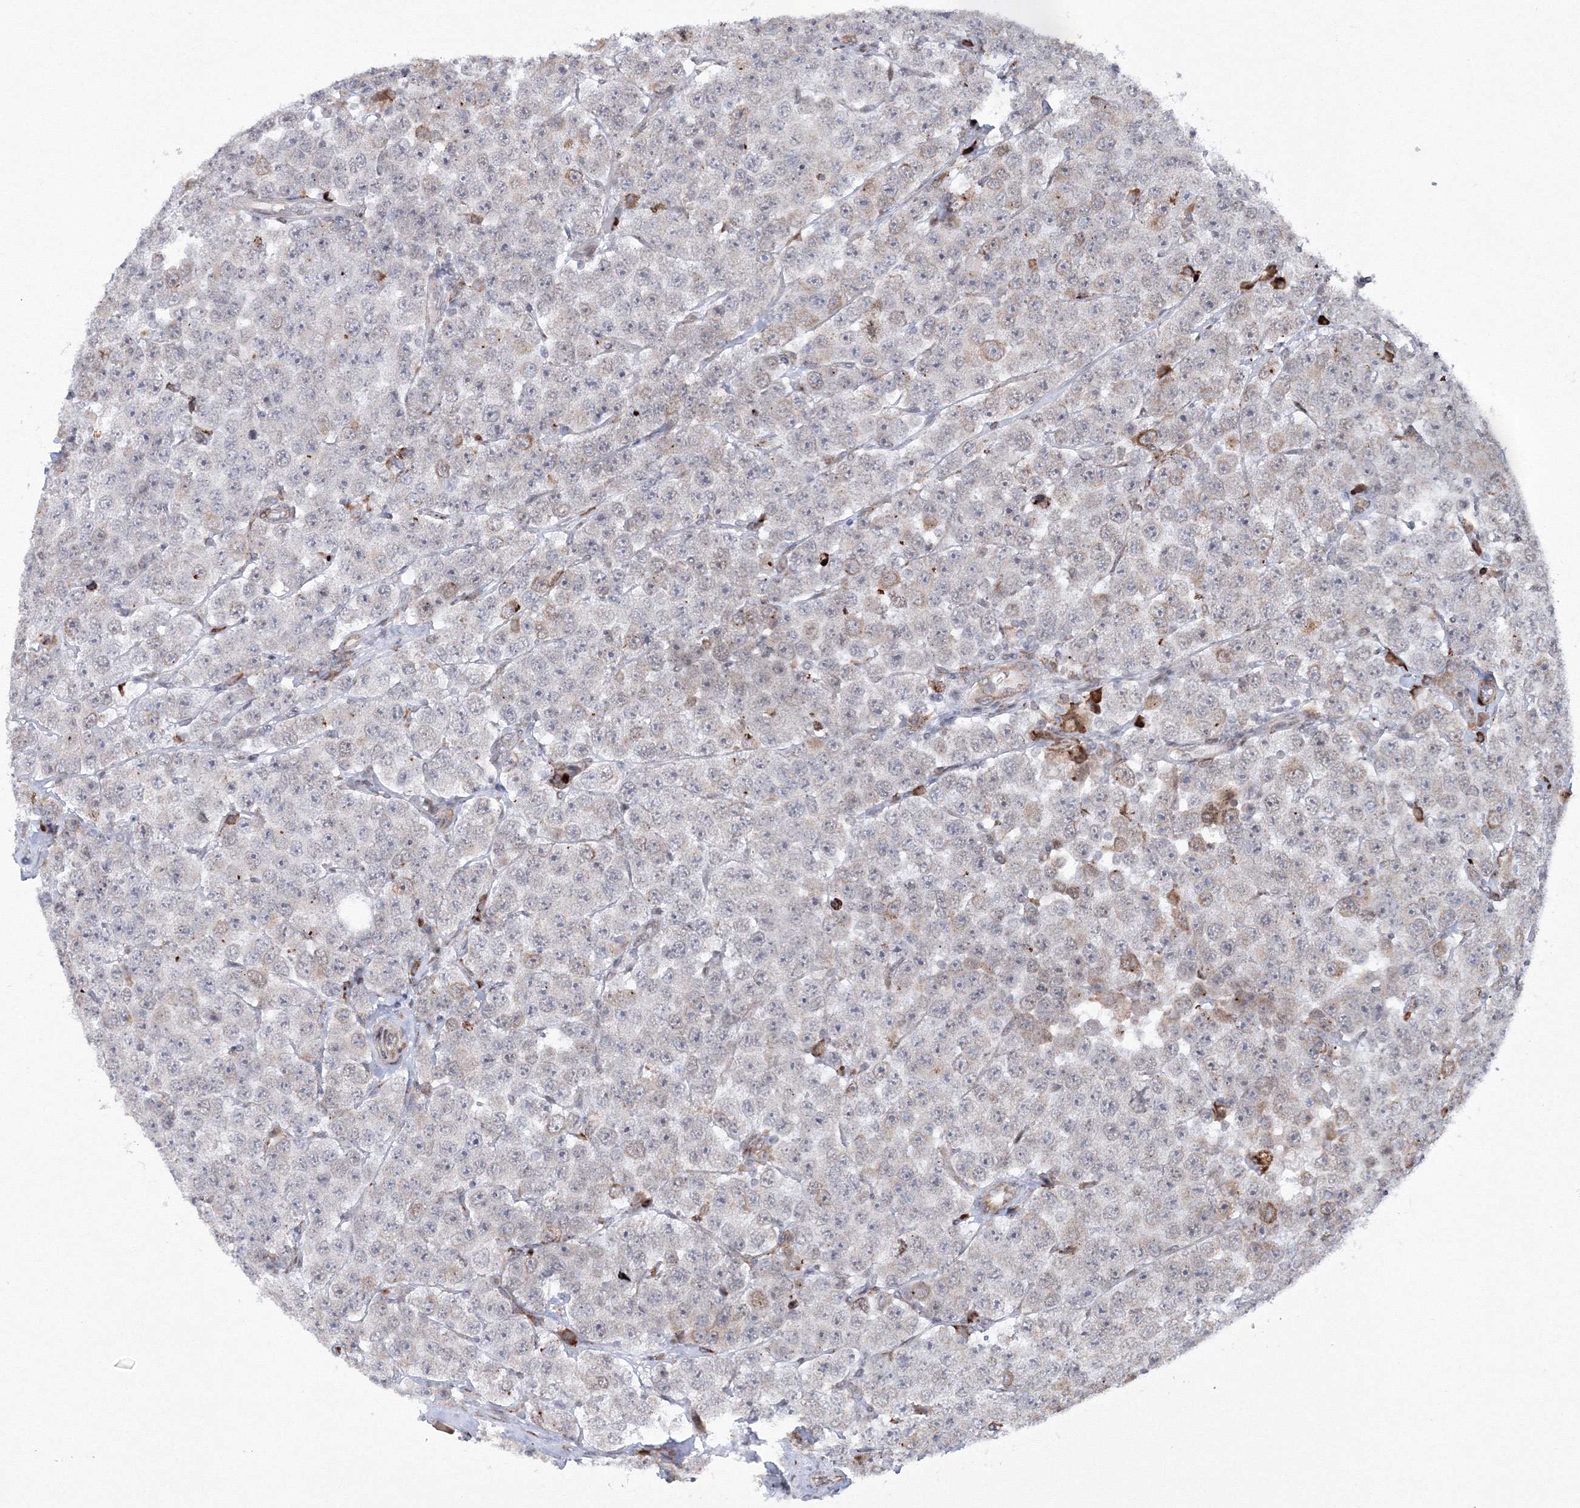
{"staining": {"intensity": "weak", "quantity": "<25%", "location": "cytoplasmic/membranous"}, "tissue": "testis cancer", "cell_type": "Tumor cells", "image_type": "cancer", "snomed": [{"axis": "morphology", "description": "Seminoma, NOS"}, {"axis": "topography", "description": "Testis"}], "caption": "An image of testis seminoma stained for a protein demonstrates no brown staining in tumor cells.", "gene": "EFCAB12", "patient": {"sex": "male", "age": 28}}